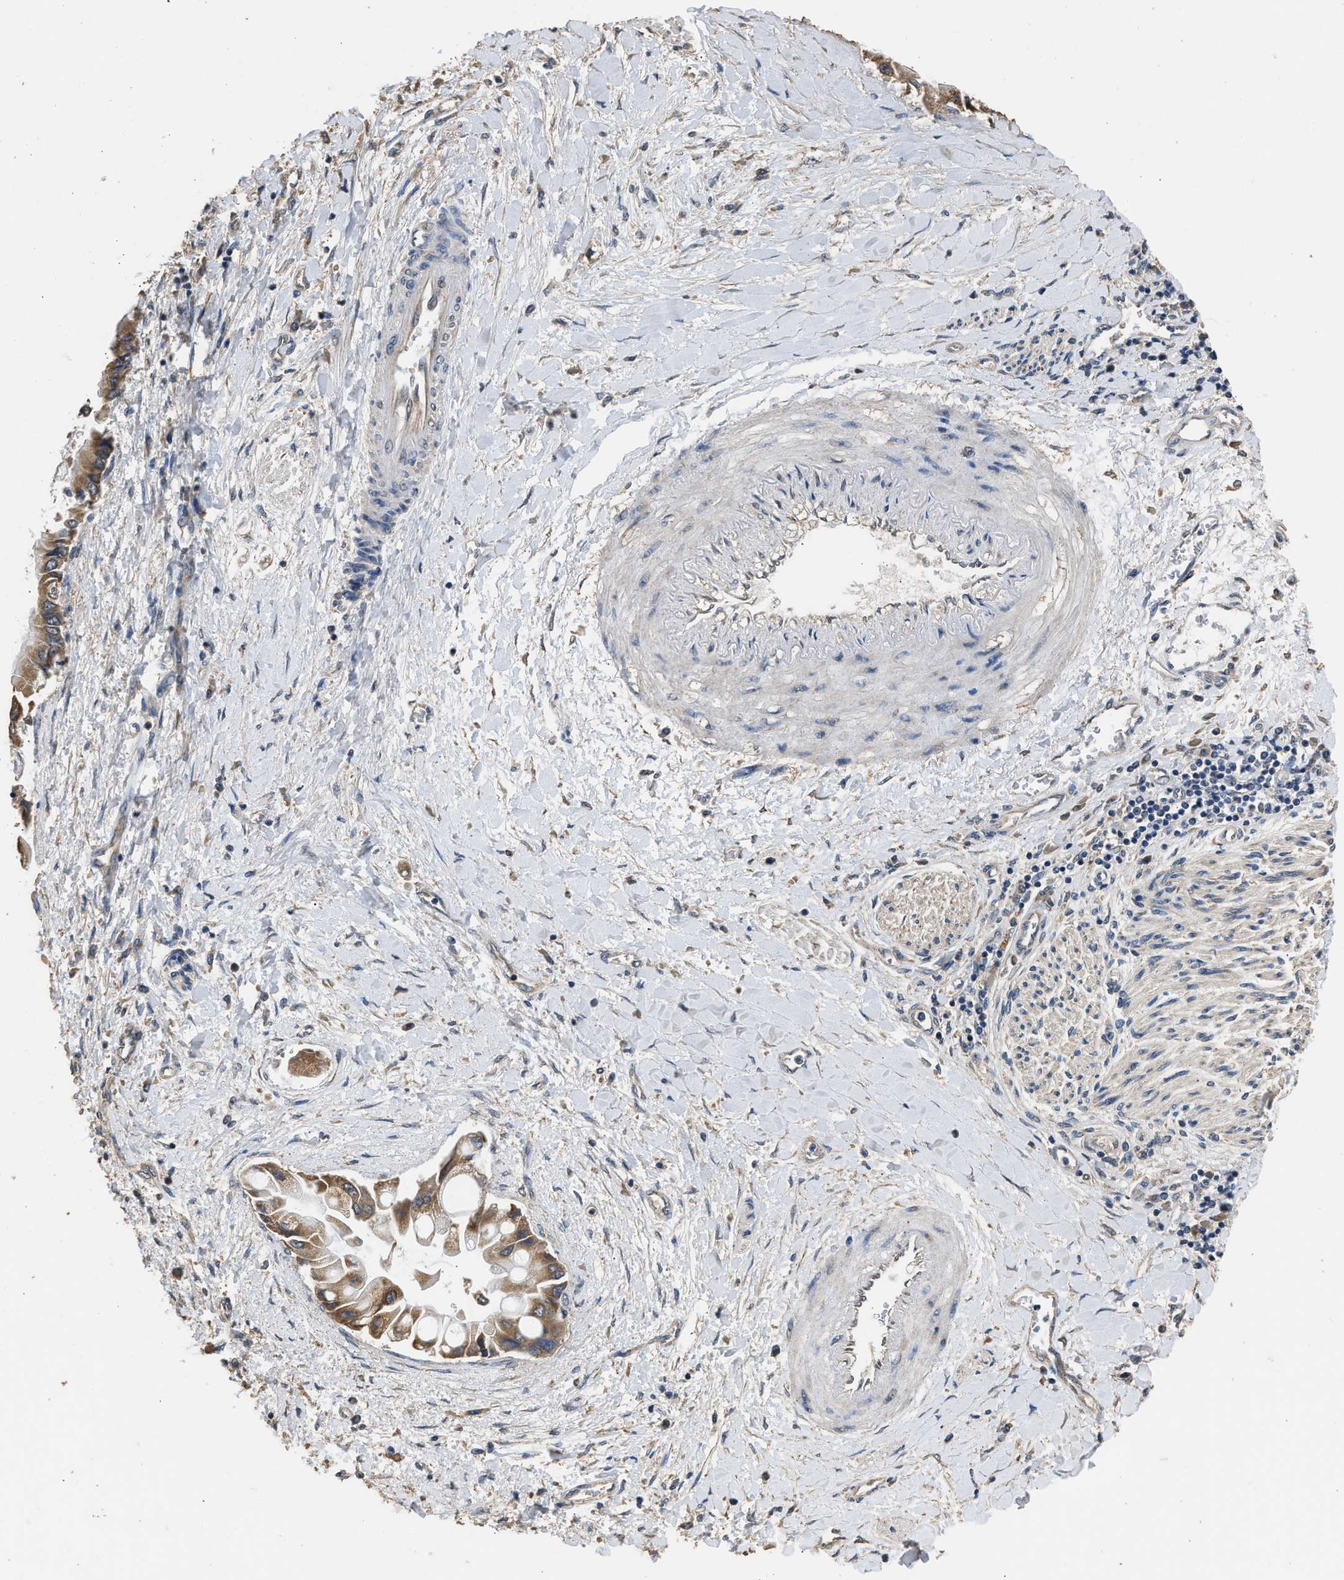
{"staining": {"intensity": "moderate", "quantity": ">75%", "location": "cytoplasmic/membranous"}, "tissue": "liver cancer", "cell_type": "Tumor cells", "image_type": "cancer", "snomed": [{"axis": "morphology", "description": "Cholangiocarcinoma"}, {"axis": "topography", "description": "Liver"}], "caption": "Cholangiocarcinoma (liver) stained with DAB (3,3'-diaminobenzidine) immunohistochemistry shows medium levels of moderate cytoplasmic/membranous expression in about >75% of tumor cells.", "gene": "SPINT2", "patient": {"sex": "male", "age": 50}}